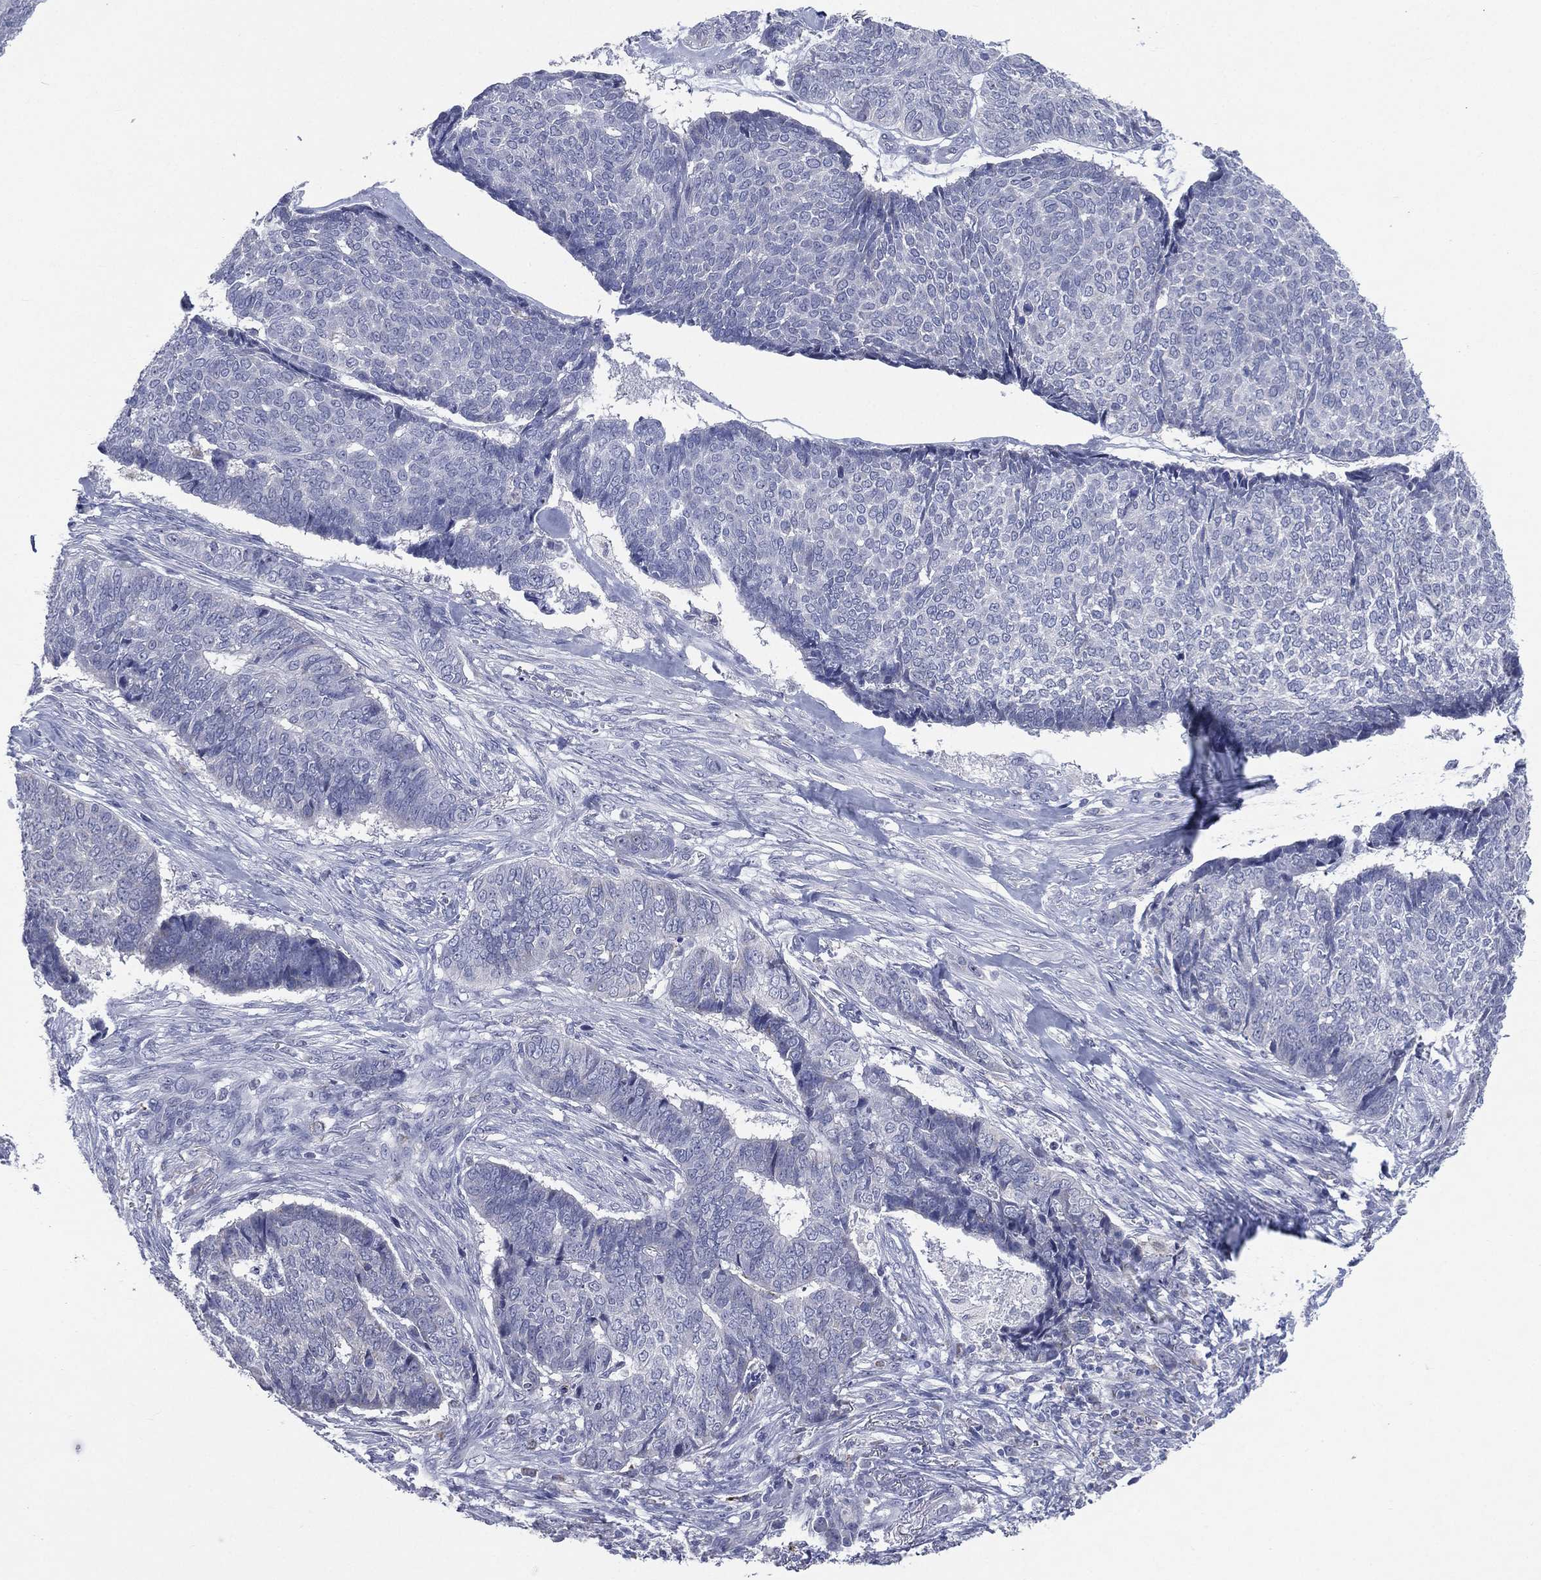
{"staining": {"intensity": "negative", "quantity": "none", "location": "none"}, "tissue": "skin cancer", "cell_type": "Tumor cells", "image_type": "cancer", "snomed": [{"axis": "morphology", "description": "Basal cell carcinoma"}, {"axis": "topography", "description": "Skin"}], "caption": "Tumor cells show no significant protein staining in skin cancer.", "gene": "AKAP3", "patient": {"sex": "male", "age": 86}}